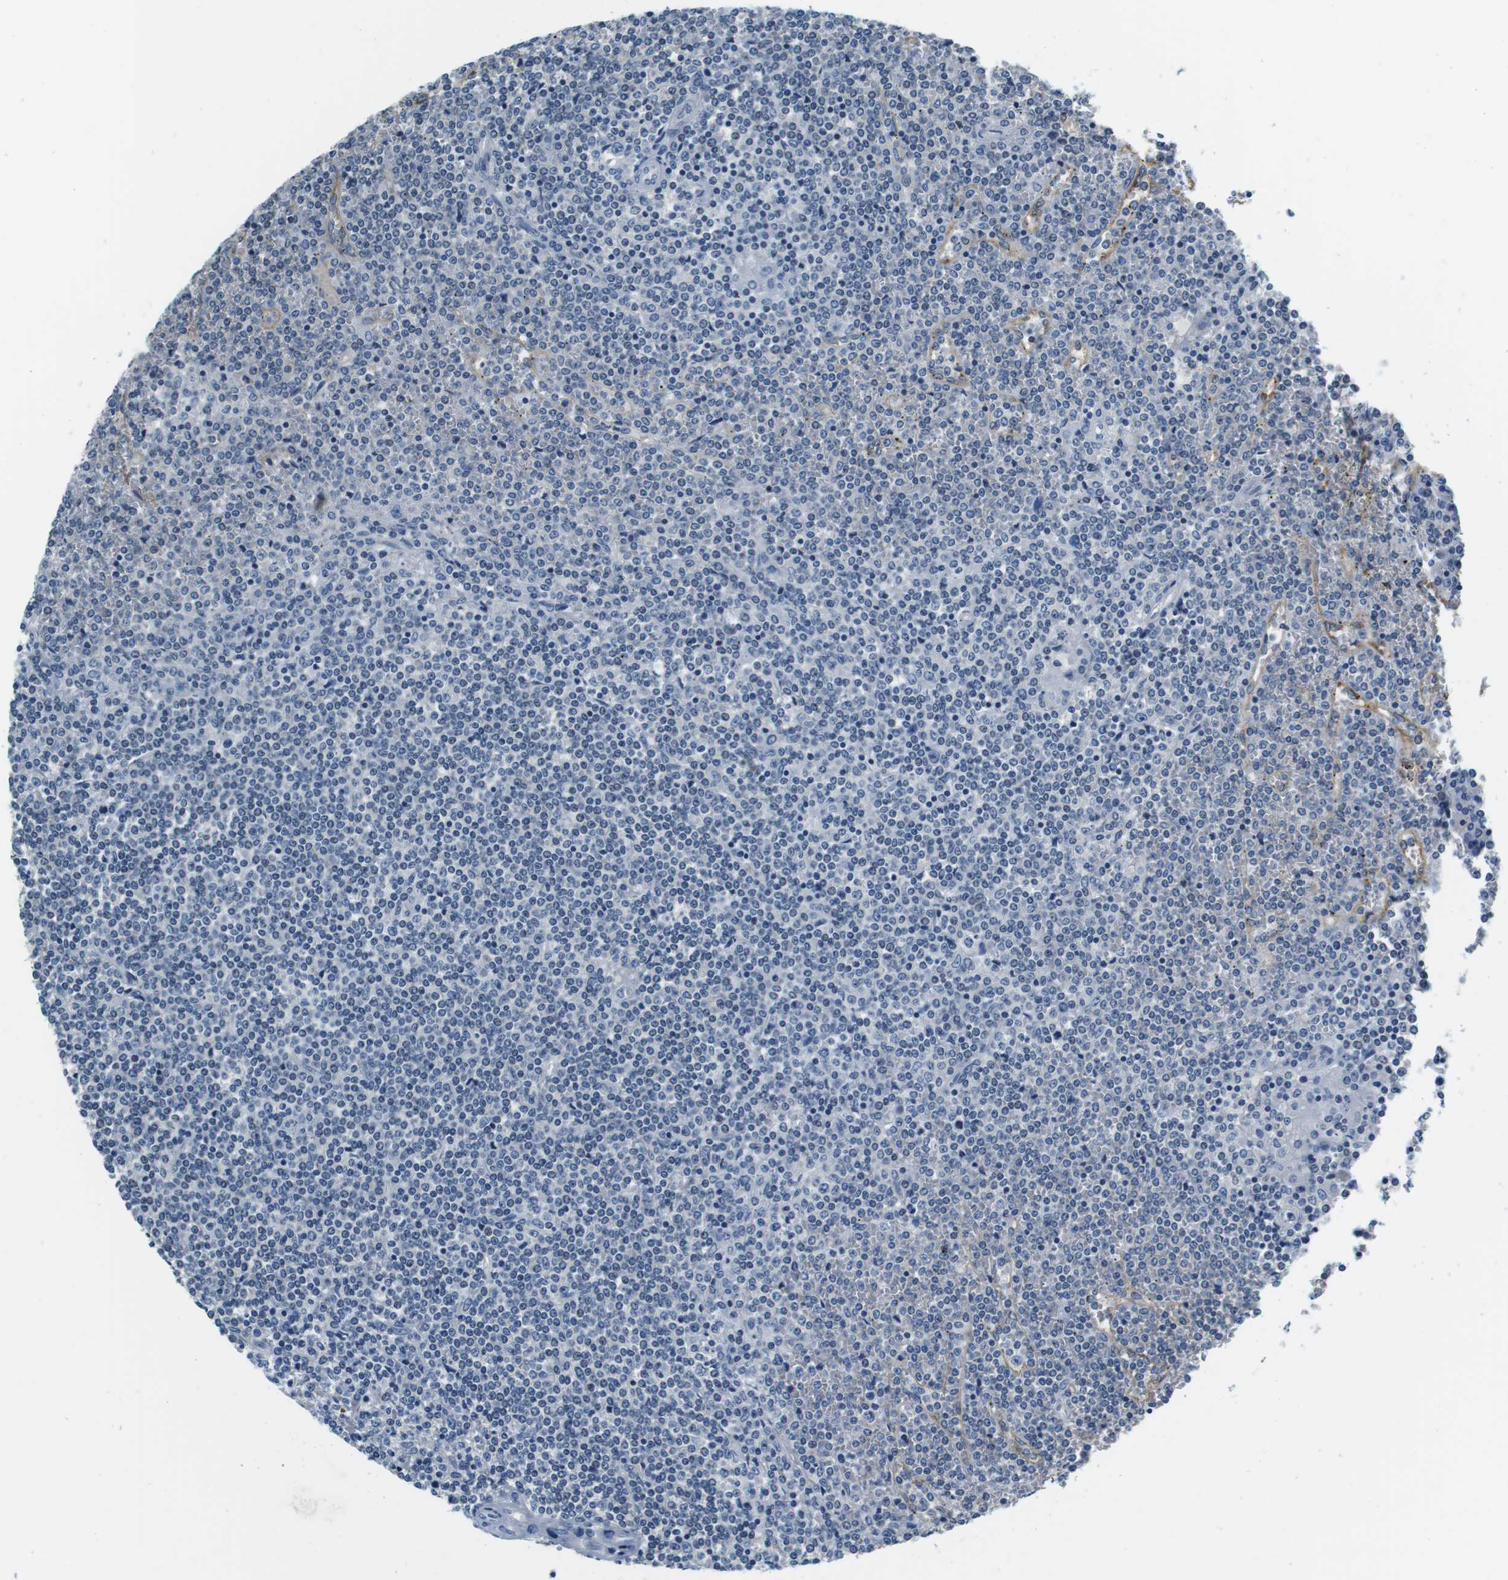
{"staining": {"intensity": "negative", "quantity": "none", "location": "none"}, "tissue": "lymphoma", "cell_type": "Tumor cells", "image_type": "cancer", "snomed": [{"axis": "morphology", "description": "Malignant lymphoma, non-Hodgkin's type, Low grade"}, {"axis": "topography", "description": "Spleen"}], "caption": "Immunohistochemistry (IHC) micrograph of human low-grade malignant lymphoma, non-Hodgkin's type stained for a protein (brown), which exhibits no expression in tumor cells.", "gene": "KCNJ5", "patient": {"sex": "female", "age": 19}}